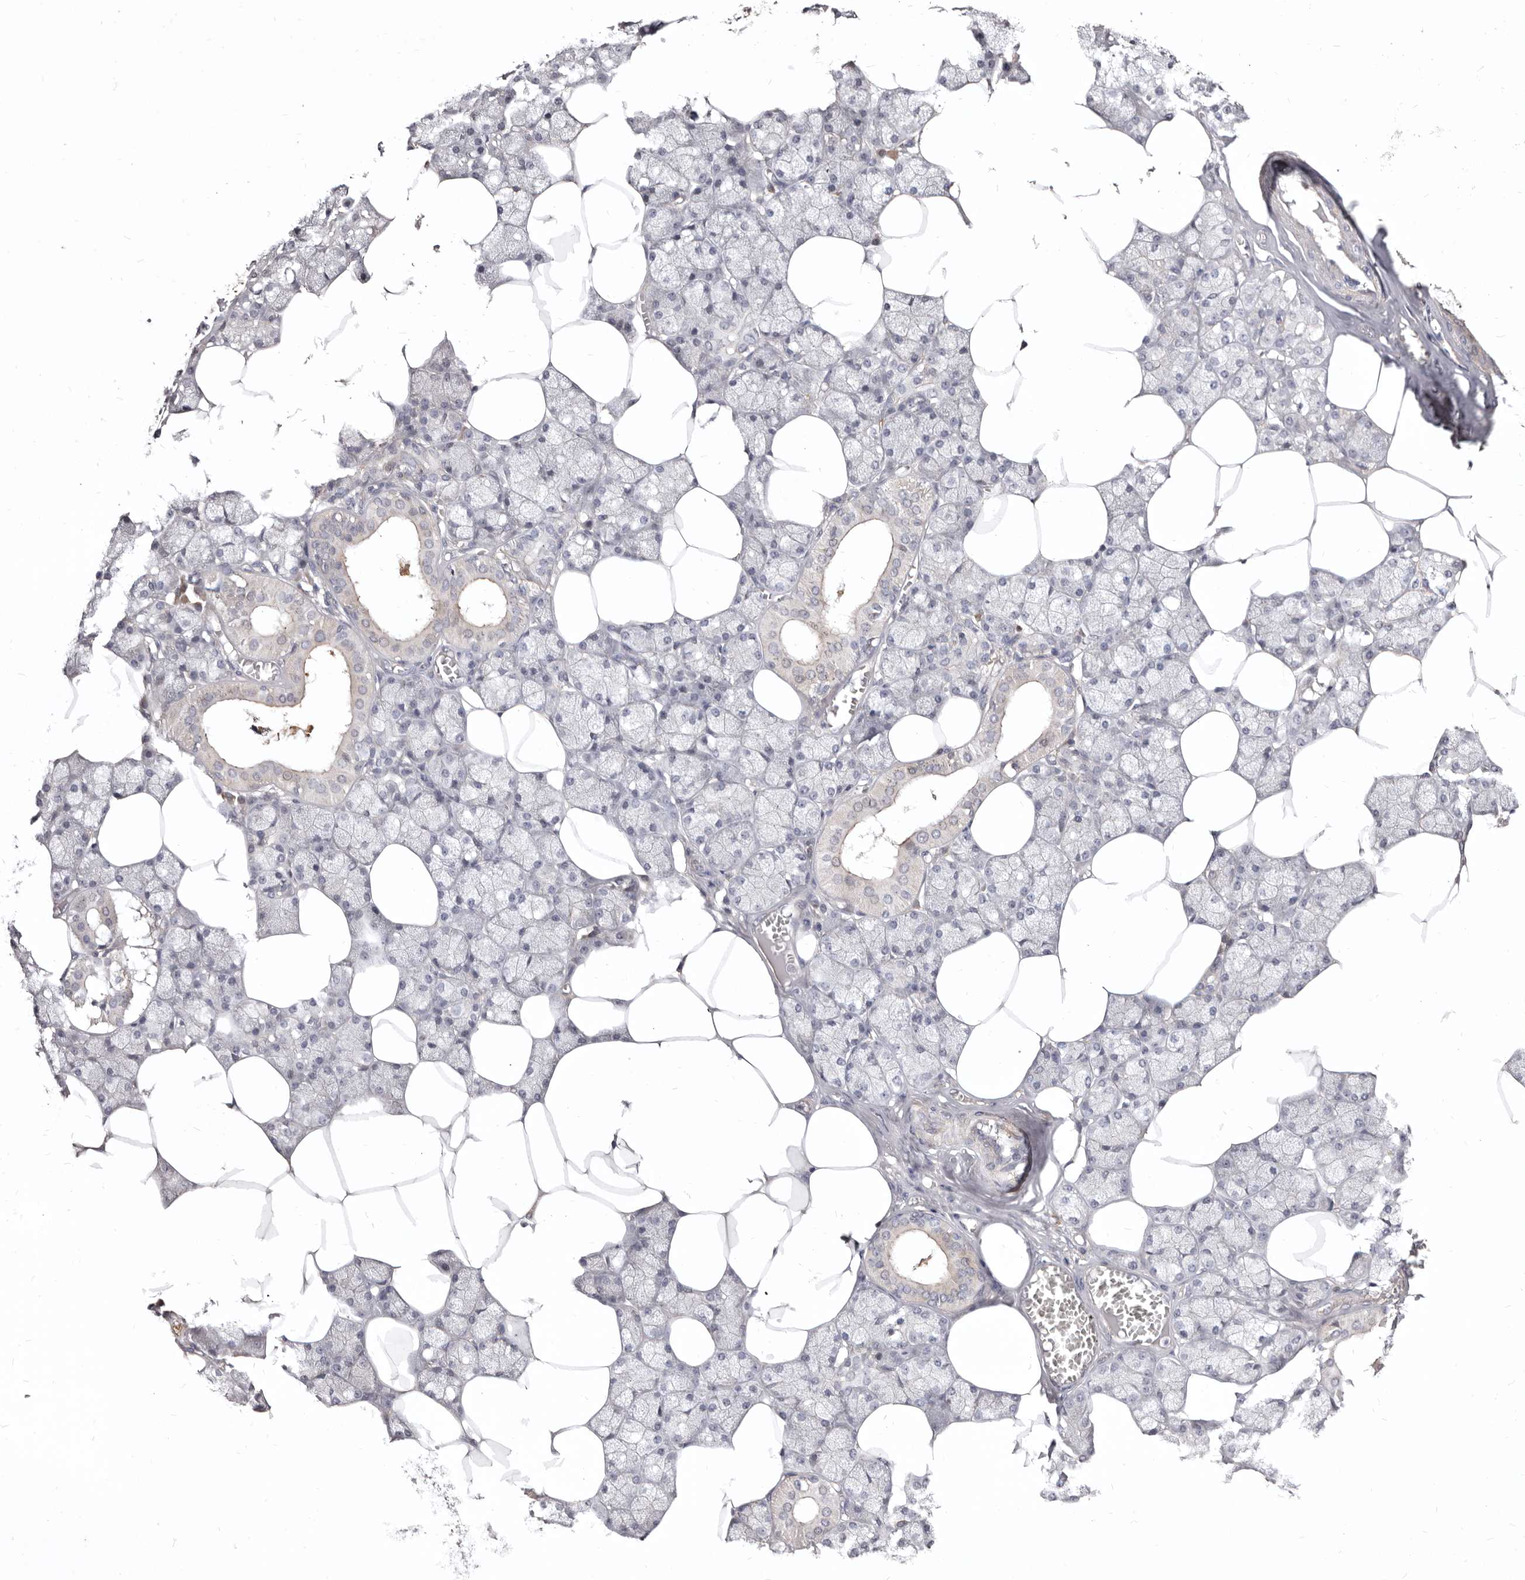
{"staining": {"intensity": "weak", "quantity": "<25%", "location": "cytoplasmic/membranous"}, "tissue": "salivary gland", "cell_type": "Glandular cells", "image_type": "normal", "snomed": [{"axis": "morphology", "description": "Normal tissue, NOS"}, {"axis": "topography", "description": "Salivary gland"}], "caption": "A high-resolution micrograph shows immunohistochemistry (IHC) staining of benign salivary gland, which exhibits no significant positivity in glandular cells.", "gene": "GPATCH4", "patient": {"sex": "male", "age": 62}}